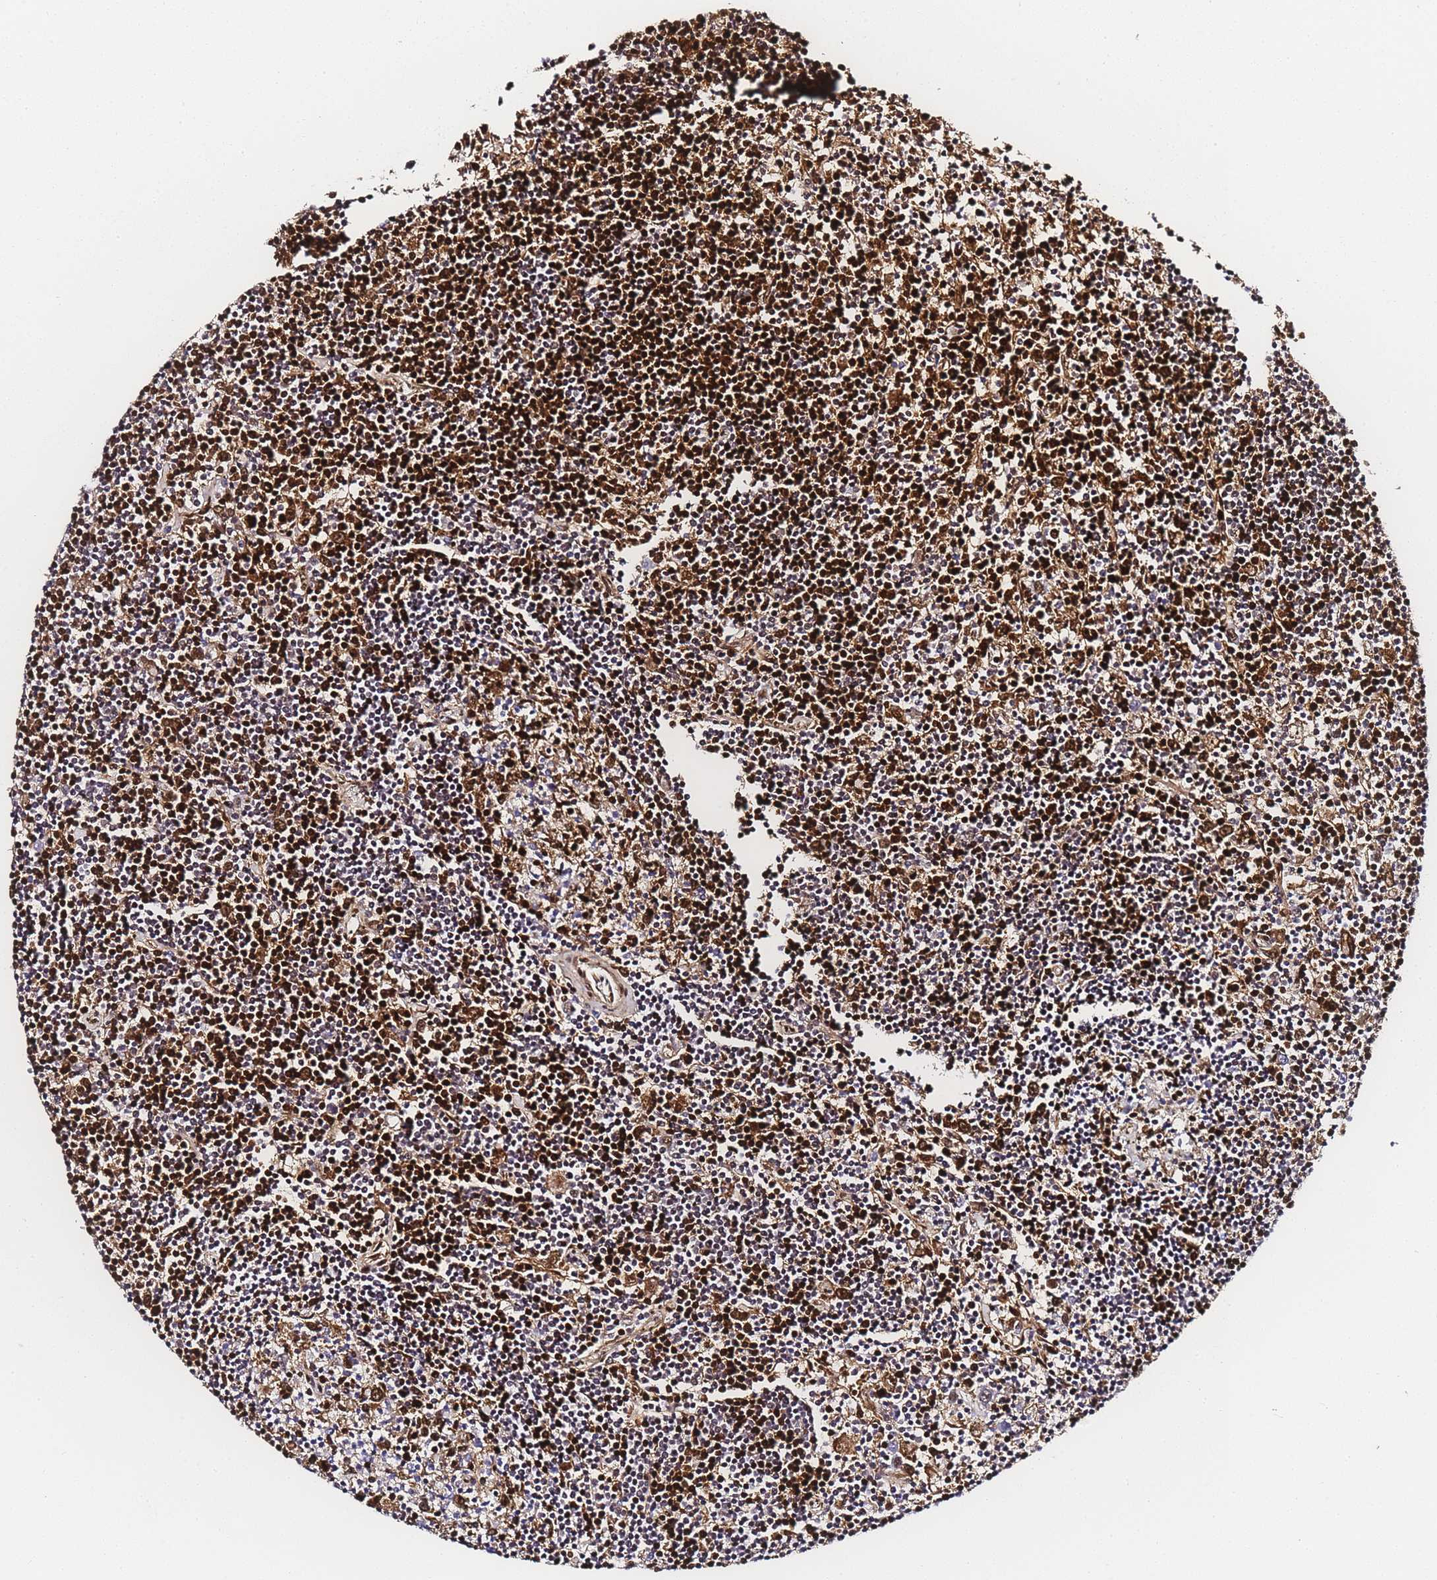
{"staining": {"intensity": "strong", "quantity": "25%-75%", "location": "cytoplasmic/membranous,nuclear"}, "tissue": "lymphoma", "cell_type": "Tumor cells", "image_type": "cancer", "snomed": [{"axis": "morphology", "description": "Malignant lymphoma, non-Hodgkin's type, Low grade"}, {"axis": "topography", "description": "Spleen"}], "caption": "Protein expression analysis of lymphoma demonstrates strong cytoplasmic/membranous and nuclear positivity in about 25%-75% of tumor cells.", "gene": "POLR1A", "patient": {"sex": "male", "age": 76}}